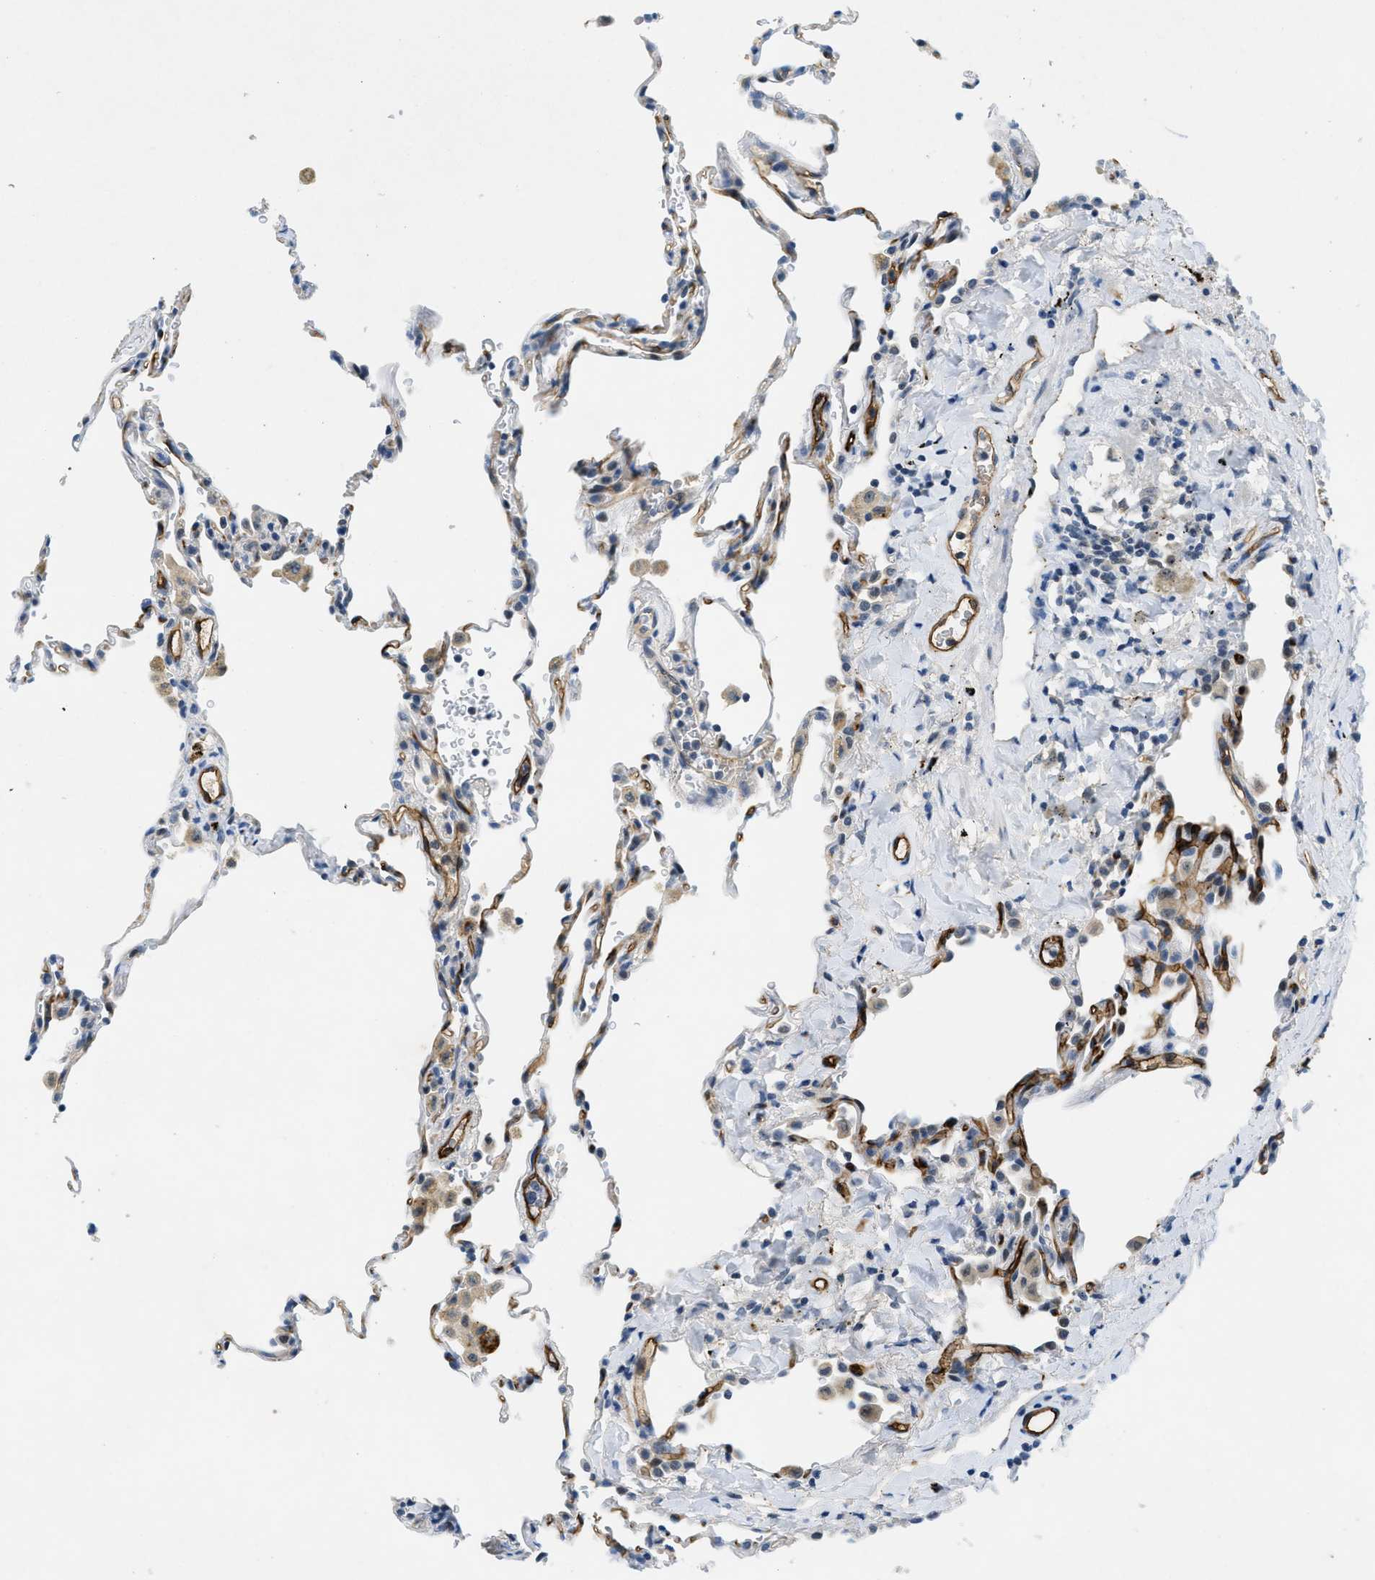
{"staining": {"intensity": "negative", "quantity": "none", "location": "none"}, "tissue": "lung", "cell_type": "Alveolar cells", "image_type": "normal", "snomed": [{"axis": "morphology", "description": "Normal tissue, NOS"}, {"axis": "topography", "description": "Lung"}], "caption": "The image exhibits no staining of alveolar cells in benign lung.", "gene": "SLCO2A1", "patient": {"sex": "male", "age": 59}}